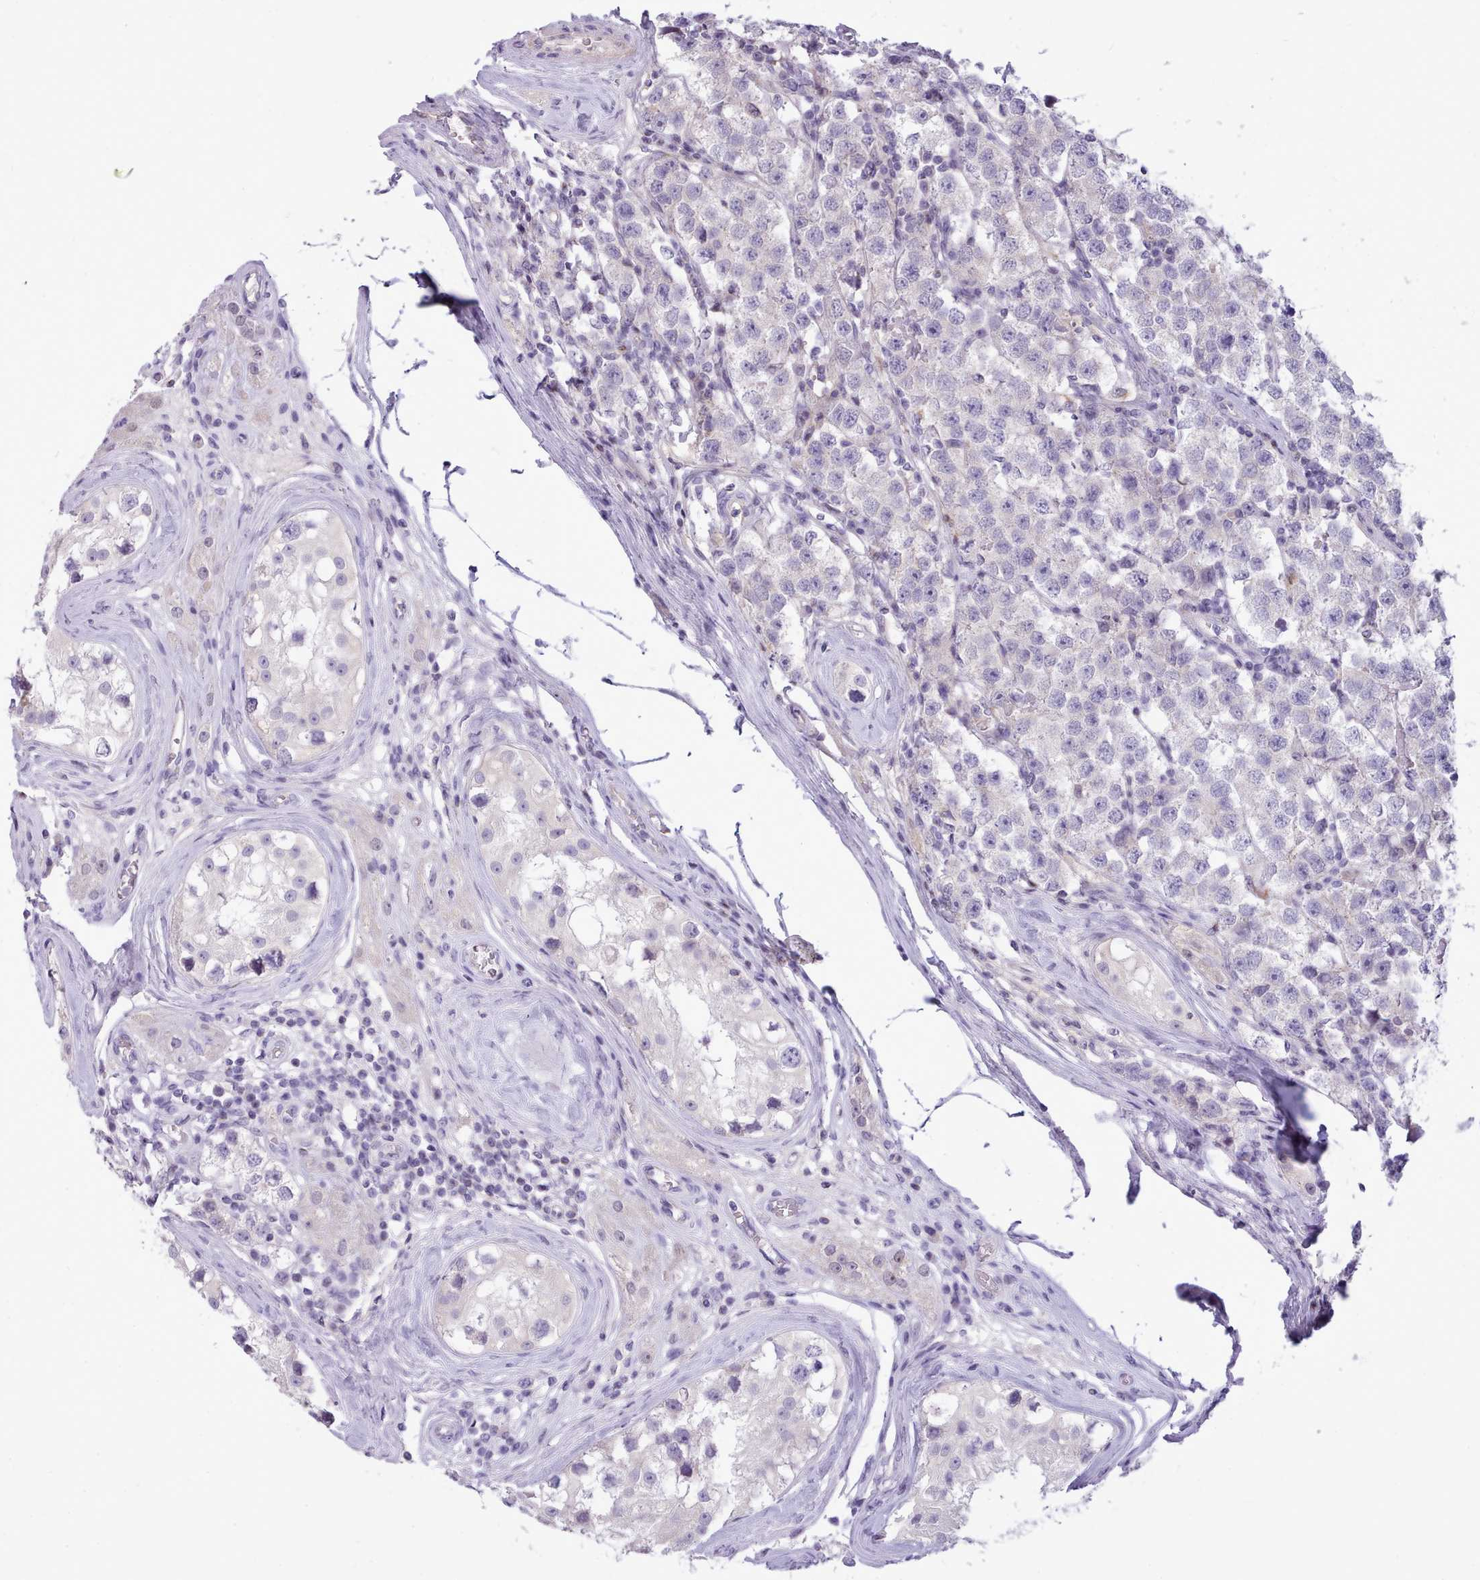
{"staining": {"intensity": "negative", "quantity": "none", "location": "none"}, "tissue": "testis cancer", "cell_type": "Tumor cells", "image_type": "cancer", "snomed": [{"axis": "morphology", "description": "Seminoma, NOS"}, {"axis": "topography", "description": "Testis"}], "caption": "Tumor cells are negative for brown protein staining in testis cancer. (IHC, brightfield microscopy, high magnification).", "gene": "CYP2A13", "patient": {"sex": "male", "age": 34}}